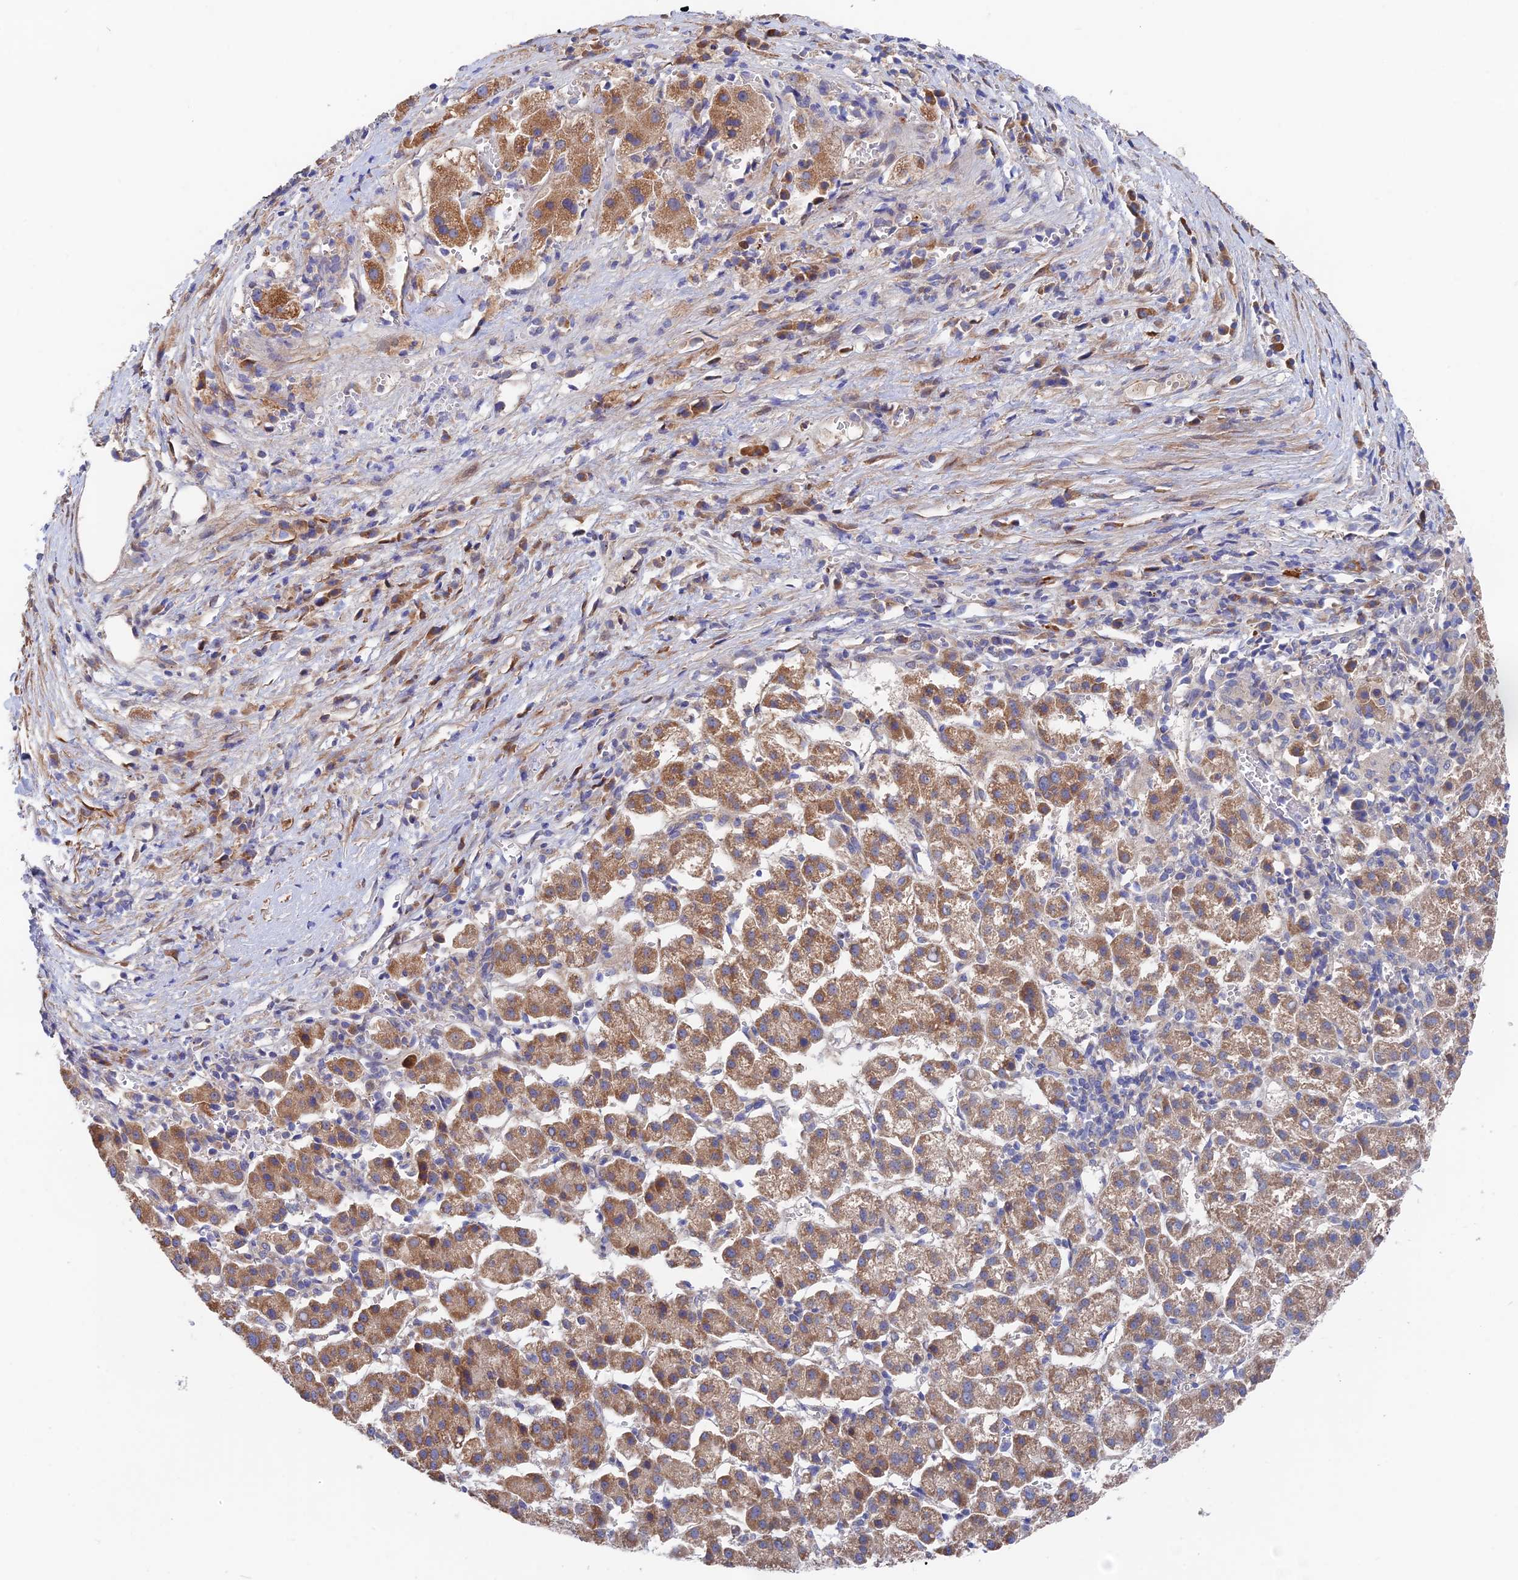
{"staining": {"intensity": "moderate", "quantity": ">75%", "location": "cytoplasmic/membranous"}, "tissue": "liver cancer", "cell_type": "Tumor cells", "image_type": "cancer", "snomed": [{"axis": "morphology", "description": "Carcinoma, Hepatocellular, NOS"}, {"axis": "topography", "description": "Liver"}], "caption": "An image of liver cancer (hepatocellular carcinoma) stained for a protein reveals moderate cytoplasmic/membranous brown staining in tumor cells. (DAB IHC, brown staining for protein, blue staining for nuclei).", "gene": "ZNF320", "patient": {"sex": "female", "age": 58}}